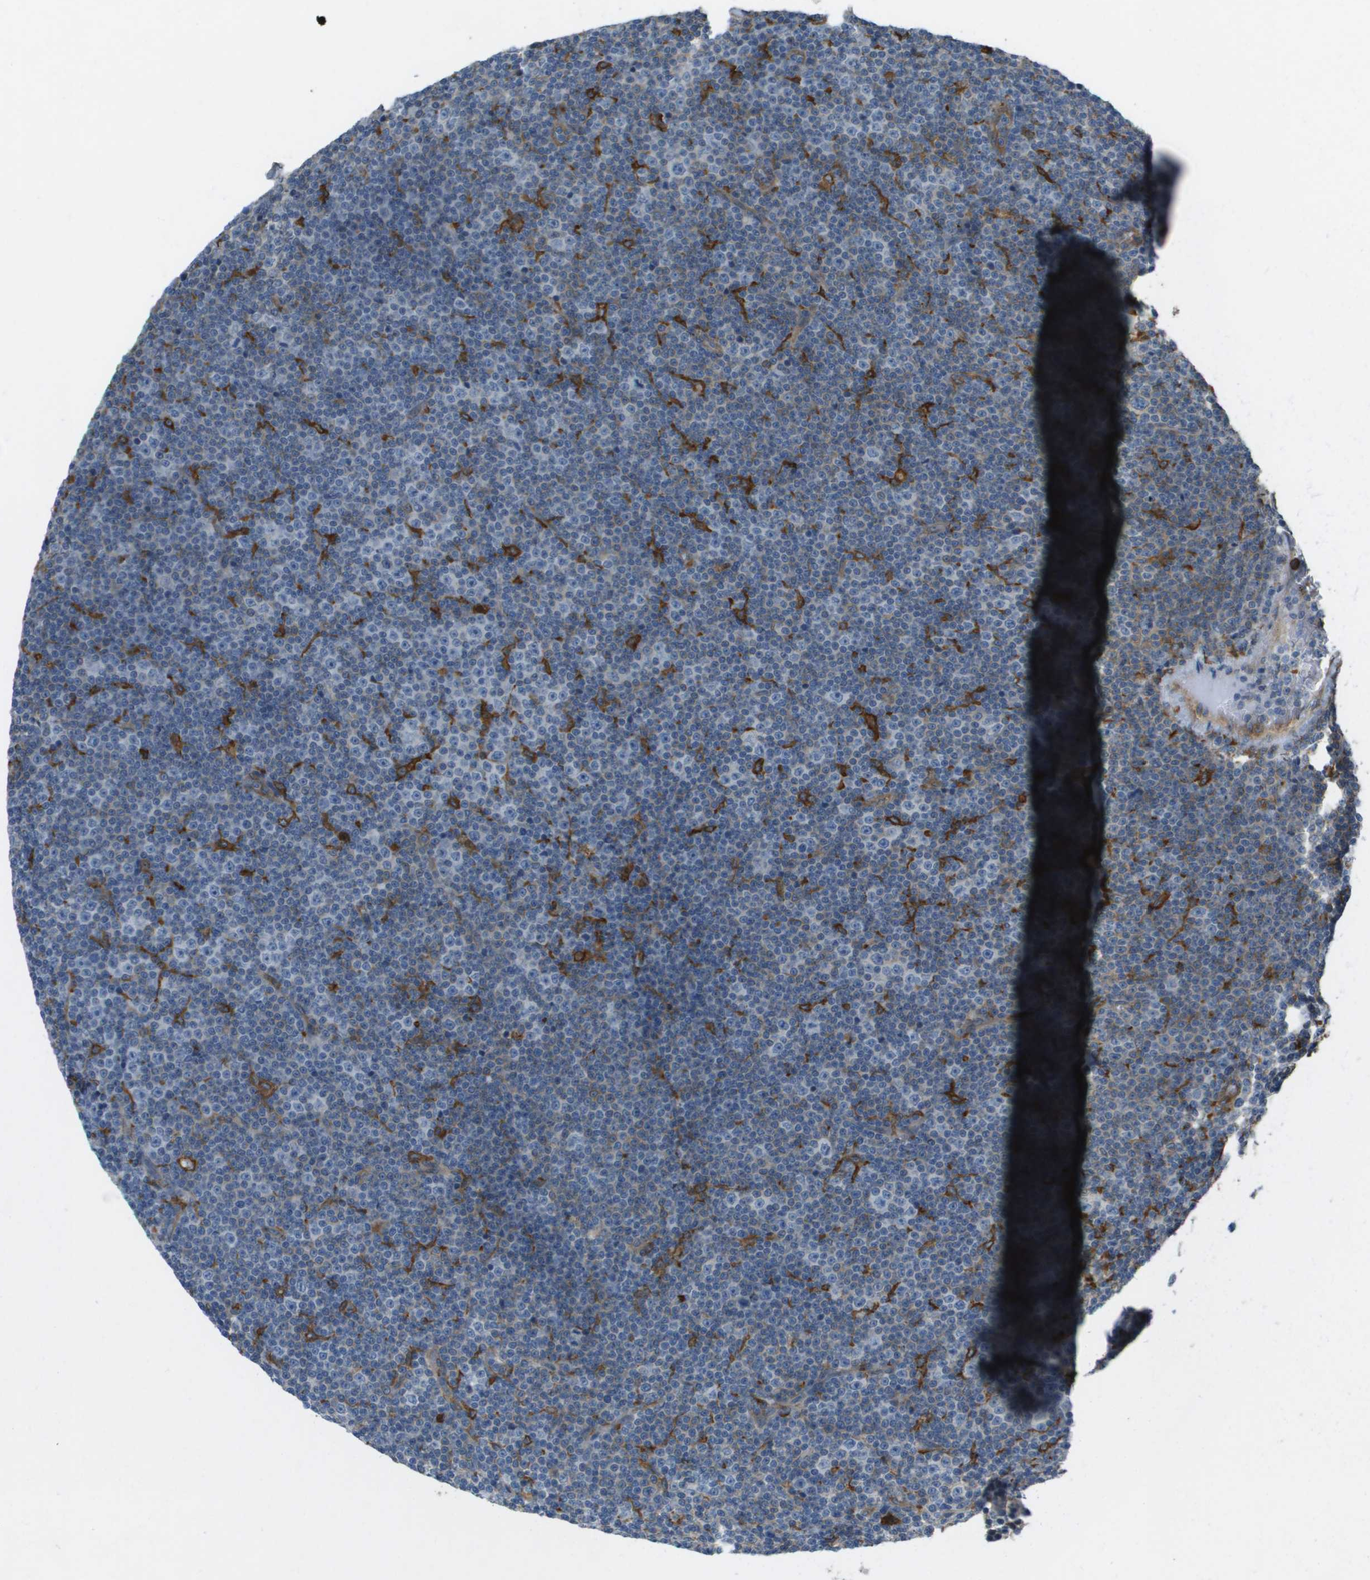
{"staining": {"intensity": "negative", "quantity": "none", "location": "none"}, "tissue": "lymphoma", "cell_type": "Tumor cells", "image_type": "cancer", "snomed": [{"axis": "morphology", "description": "Malignant lymphoma, non-Hodgkin's type, Low grade"}, {"axis": "topography", "description": "Lymph node"}], "caption": "DAB immunohistochemical staining of human lymphoma displays no significant positivity in tumor cells.", "gene": "CORO1B", "patient": {"sex": "female", "age": 67}}